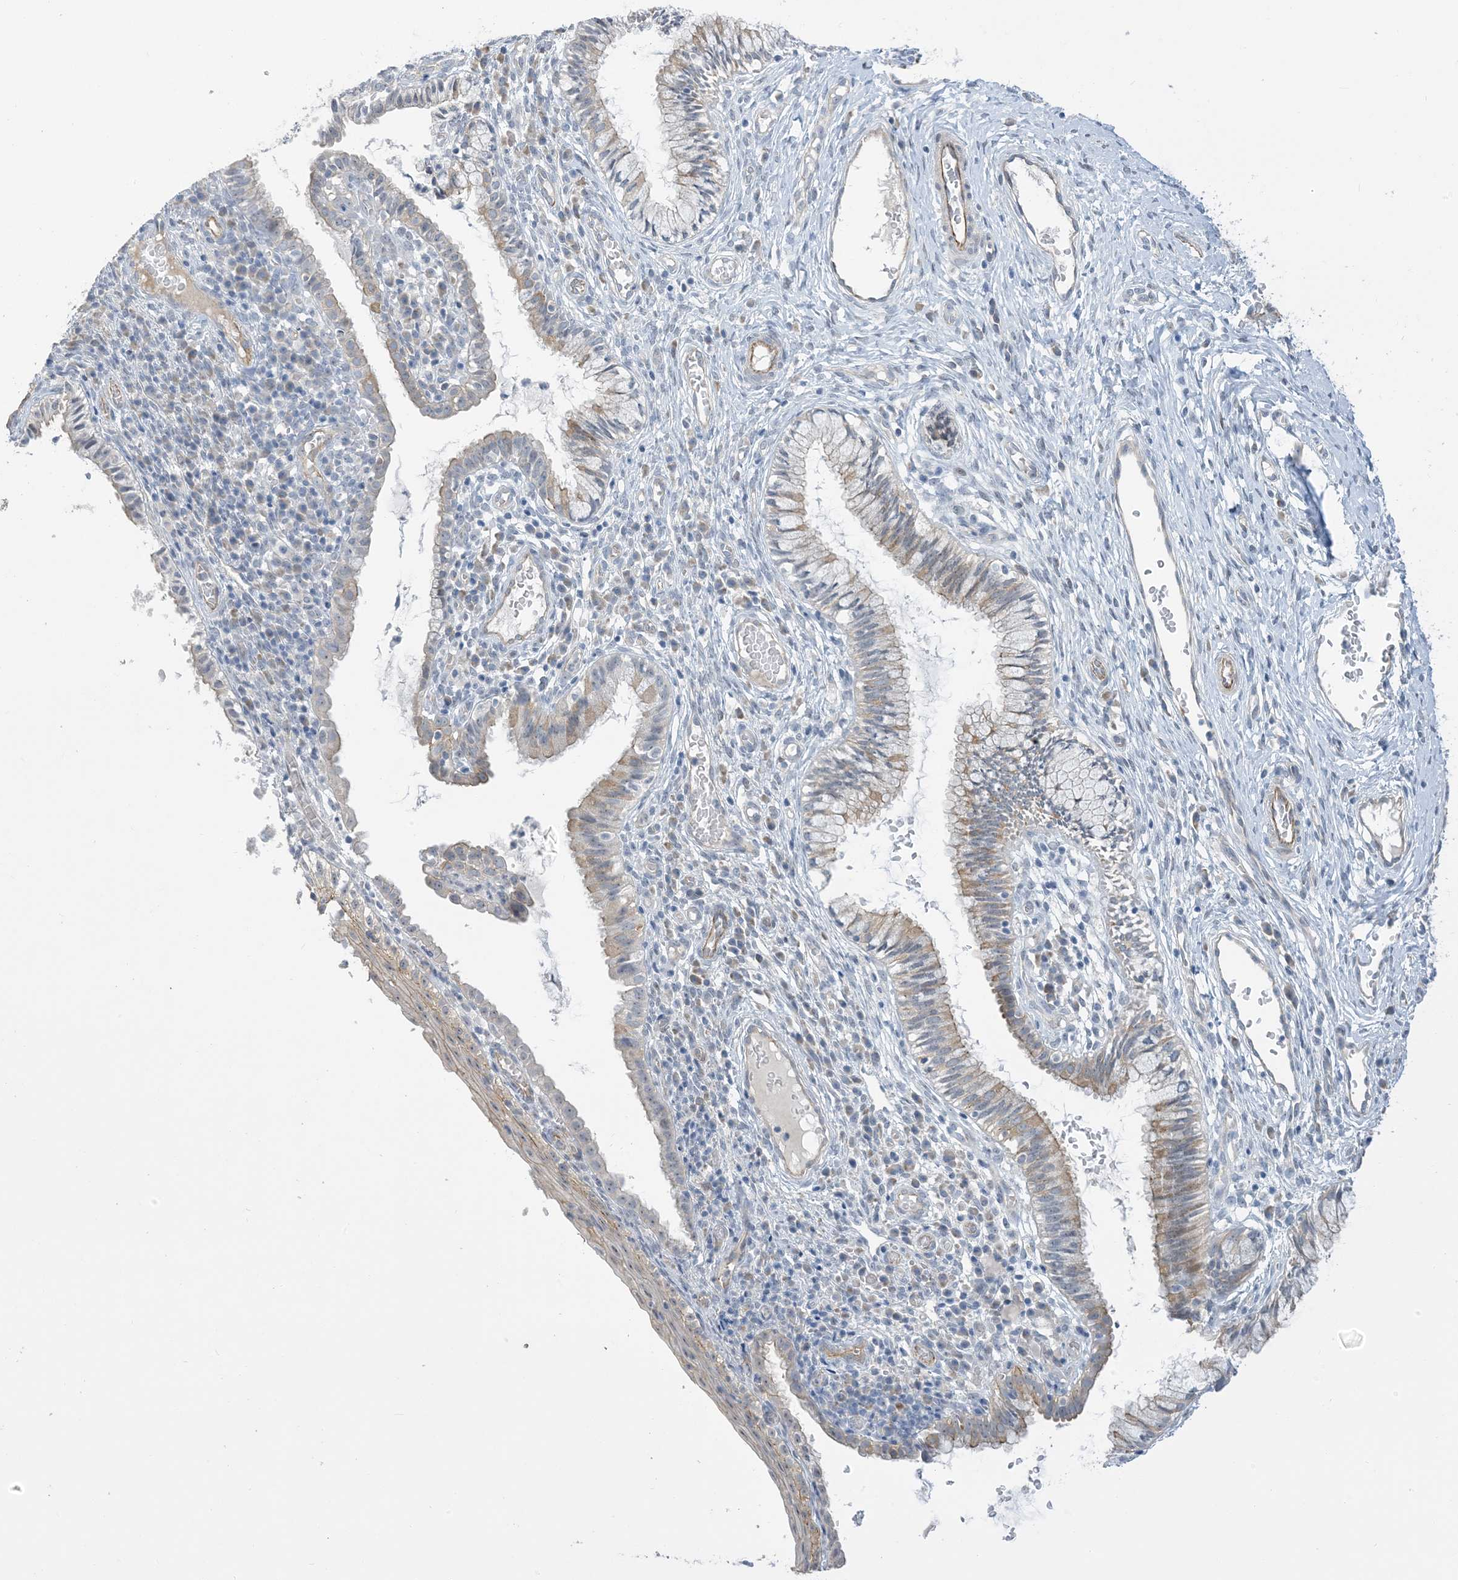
{"staining": {"intensity": "moderate", "quantity": "<25%", "location": "cytoplasmic/membranous"}, "tissue": "cervix", "cell_type": "Glandular cells", "image_type": "normal", "snomed": [{"axis": "morphology", "description": "Normal tissue, NOS"}, {"axis": "topography", "description": "Cervix"}], "caption": "Benign cervix displays moderate cytoplasmic/membranous positivity in about <25% of glandular cells, visualized by immunohistochemistry.", "gene": "IL36B", "patient": {"sex": "female", "age": 27}}